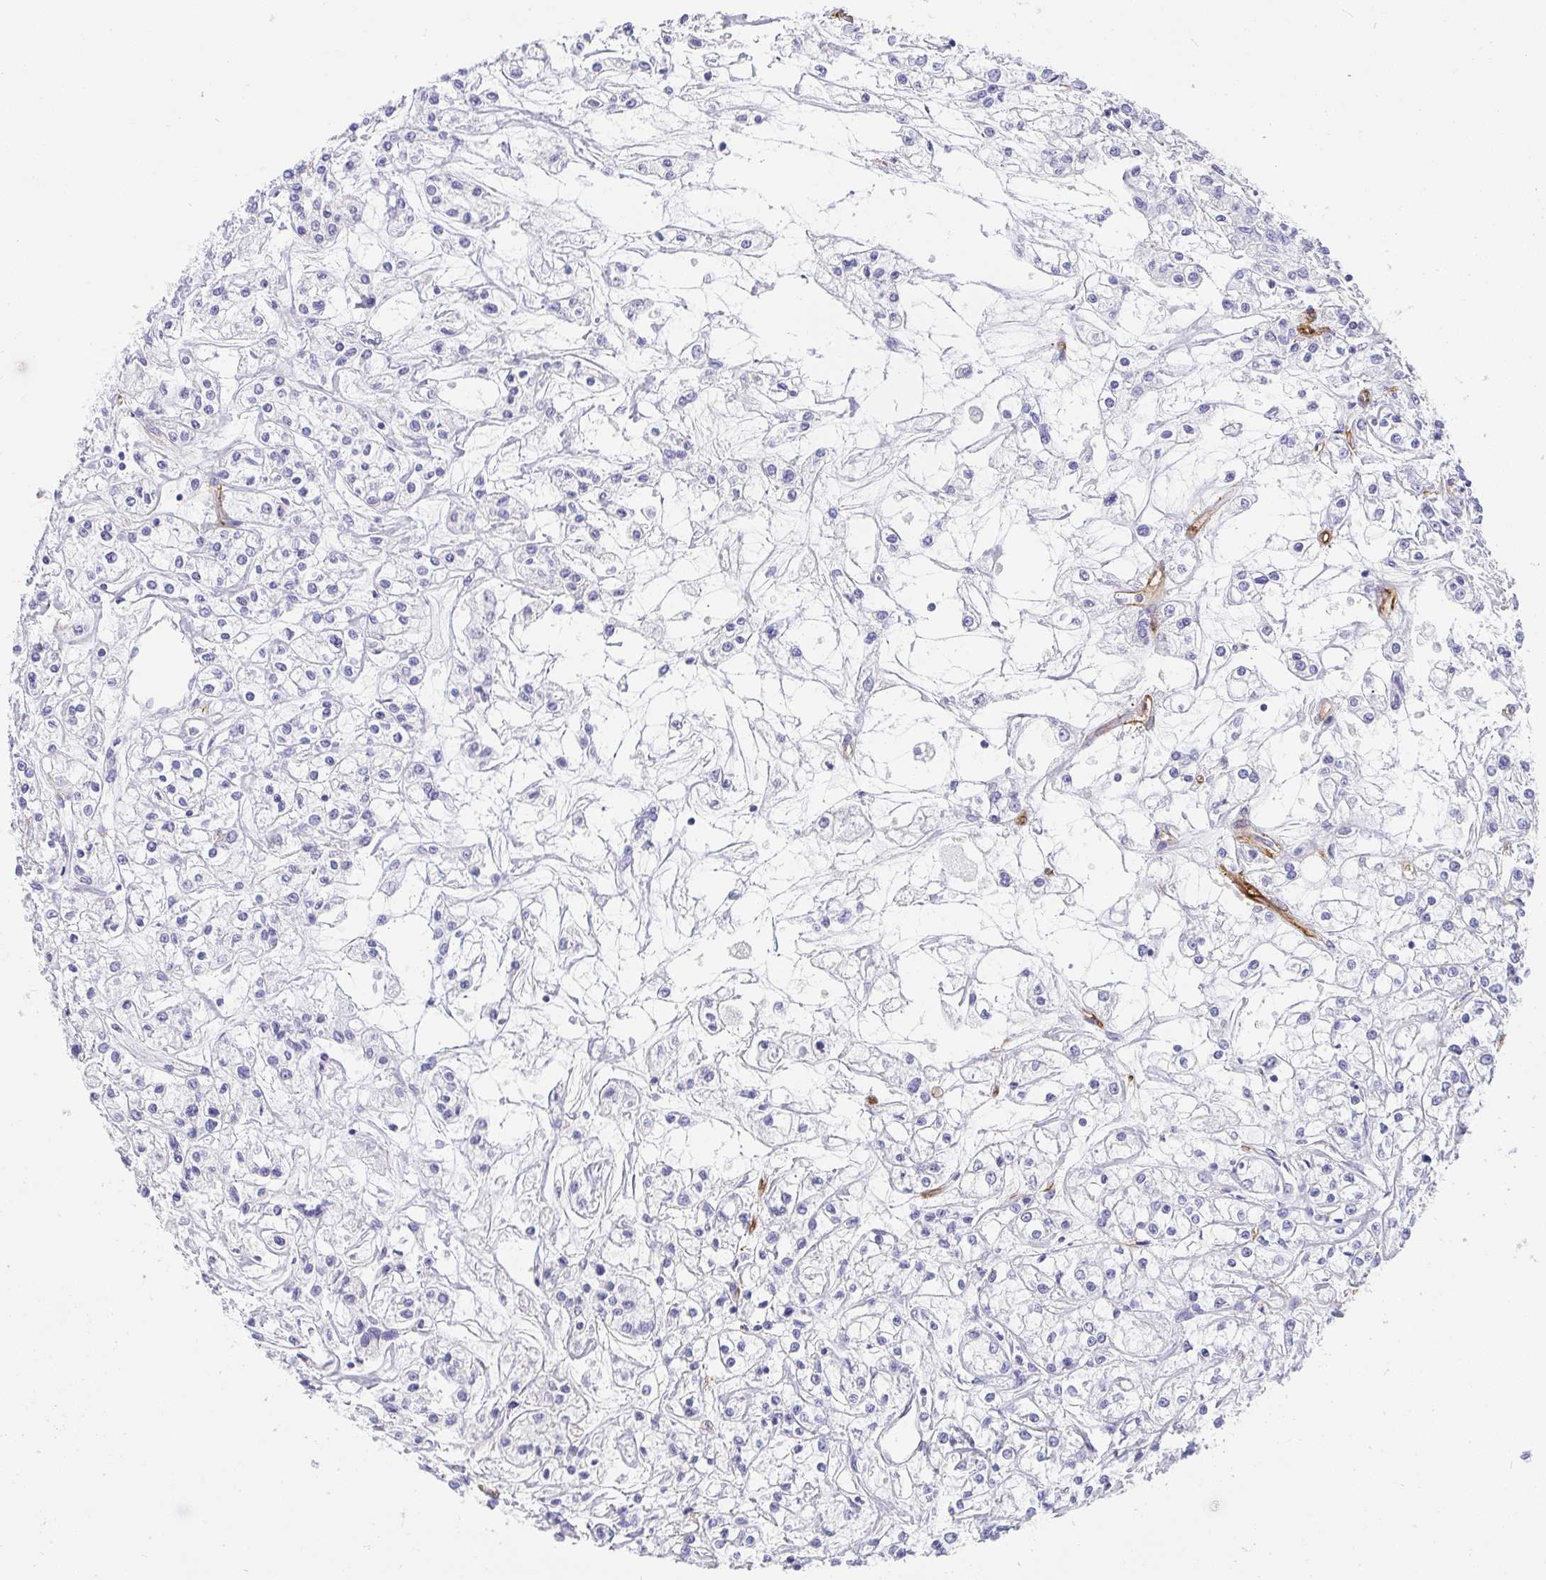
{"staining": {"intensity": "negative", "quantity": "none", "location": "none"}, "tissue": "renal cancer", "cell_type": "Tumor cells", "image_type": "cancer", "snomed": [{"axis": "morphology", "description": "Adenocarcinoma, NOS"}, {"axis": "topography", "description": "Kidney"}], "caption": "Renal adenocarcinoma stained for a protein using IHC demonstrates no positivity tumor cells.", "gene": "PRND", "patient": {"sex": "female", "age": 59}}